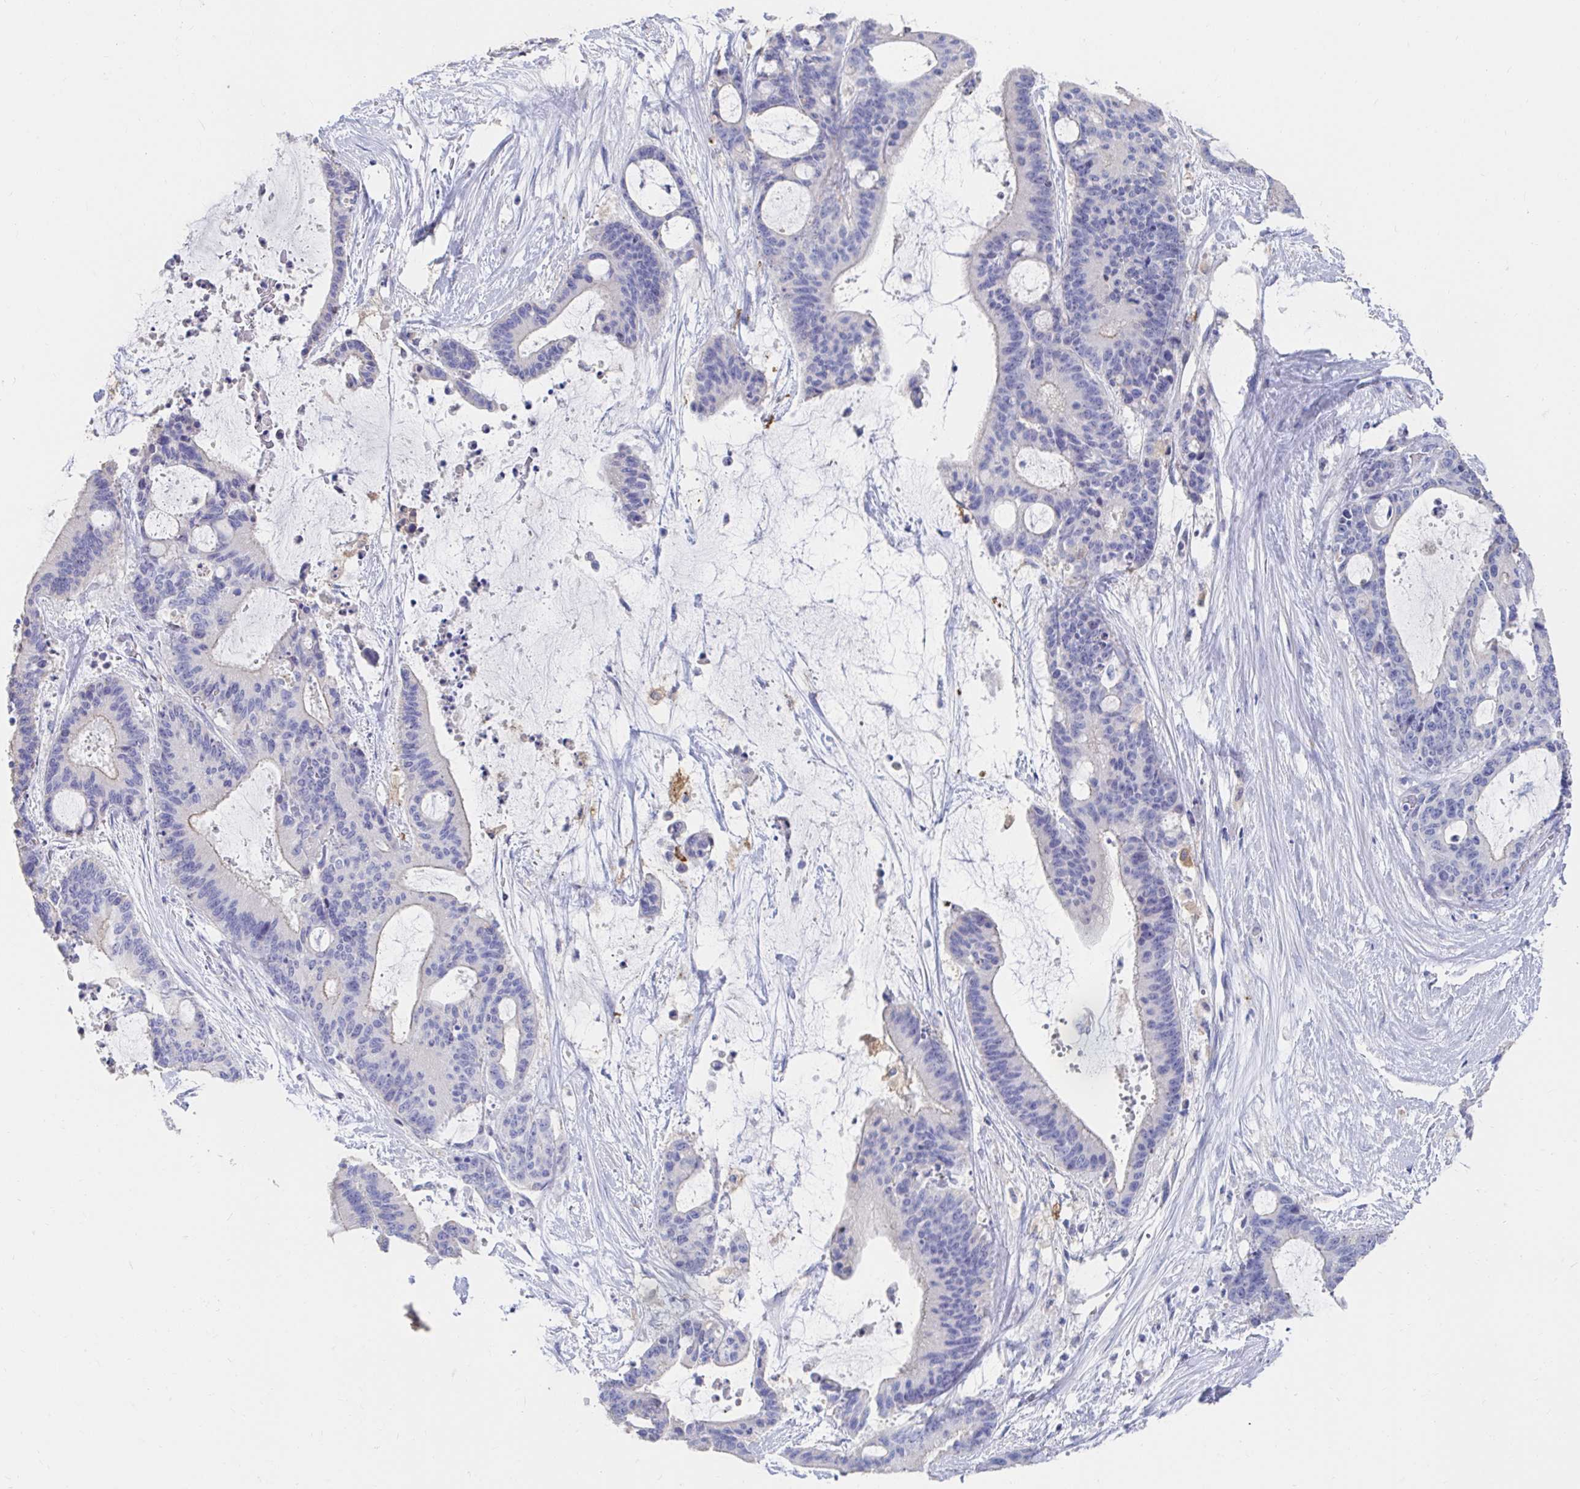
{"staining": {"intensity": "negative", "quantity": "none", "location": "none"}, "tissue": "liver cancer", "cell_type": "Tumor cells", "image_type": "cancer", "snomed": [{"axis": "morphology", "description": "Normal tissue, NOS"}, {"axis": "morphology", "description": "Cholangiocarcinoma"}, {"axis": "topography", "description": "Liver"}, {"axis": "topography", "description": "Peripheral nerve tissue"}], "caption": "Tumor cells are negative for brown protein staining in cholangiocarcinoma (liver).", "gene": "LAMC3", "patient": {"sex": "female", "age": 73}}